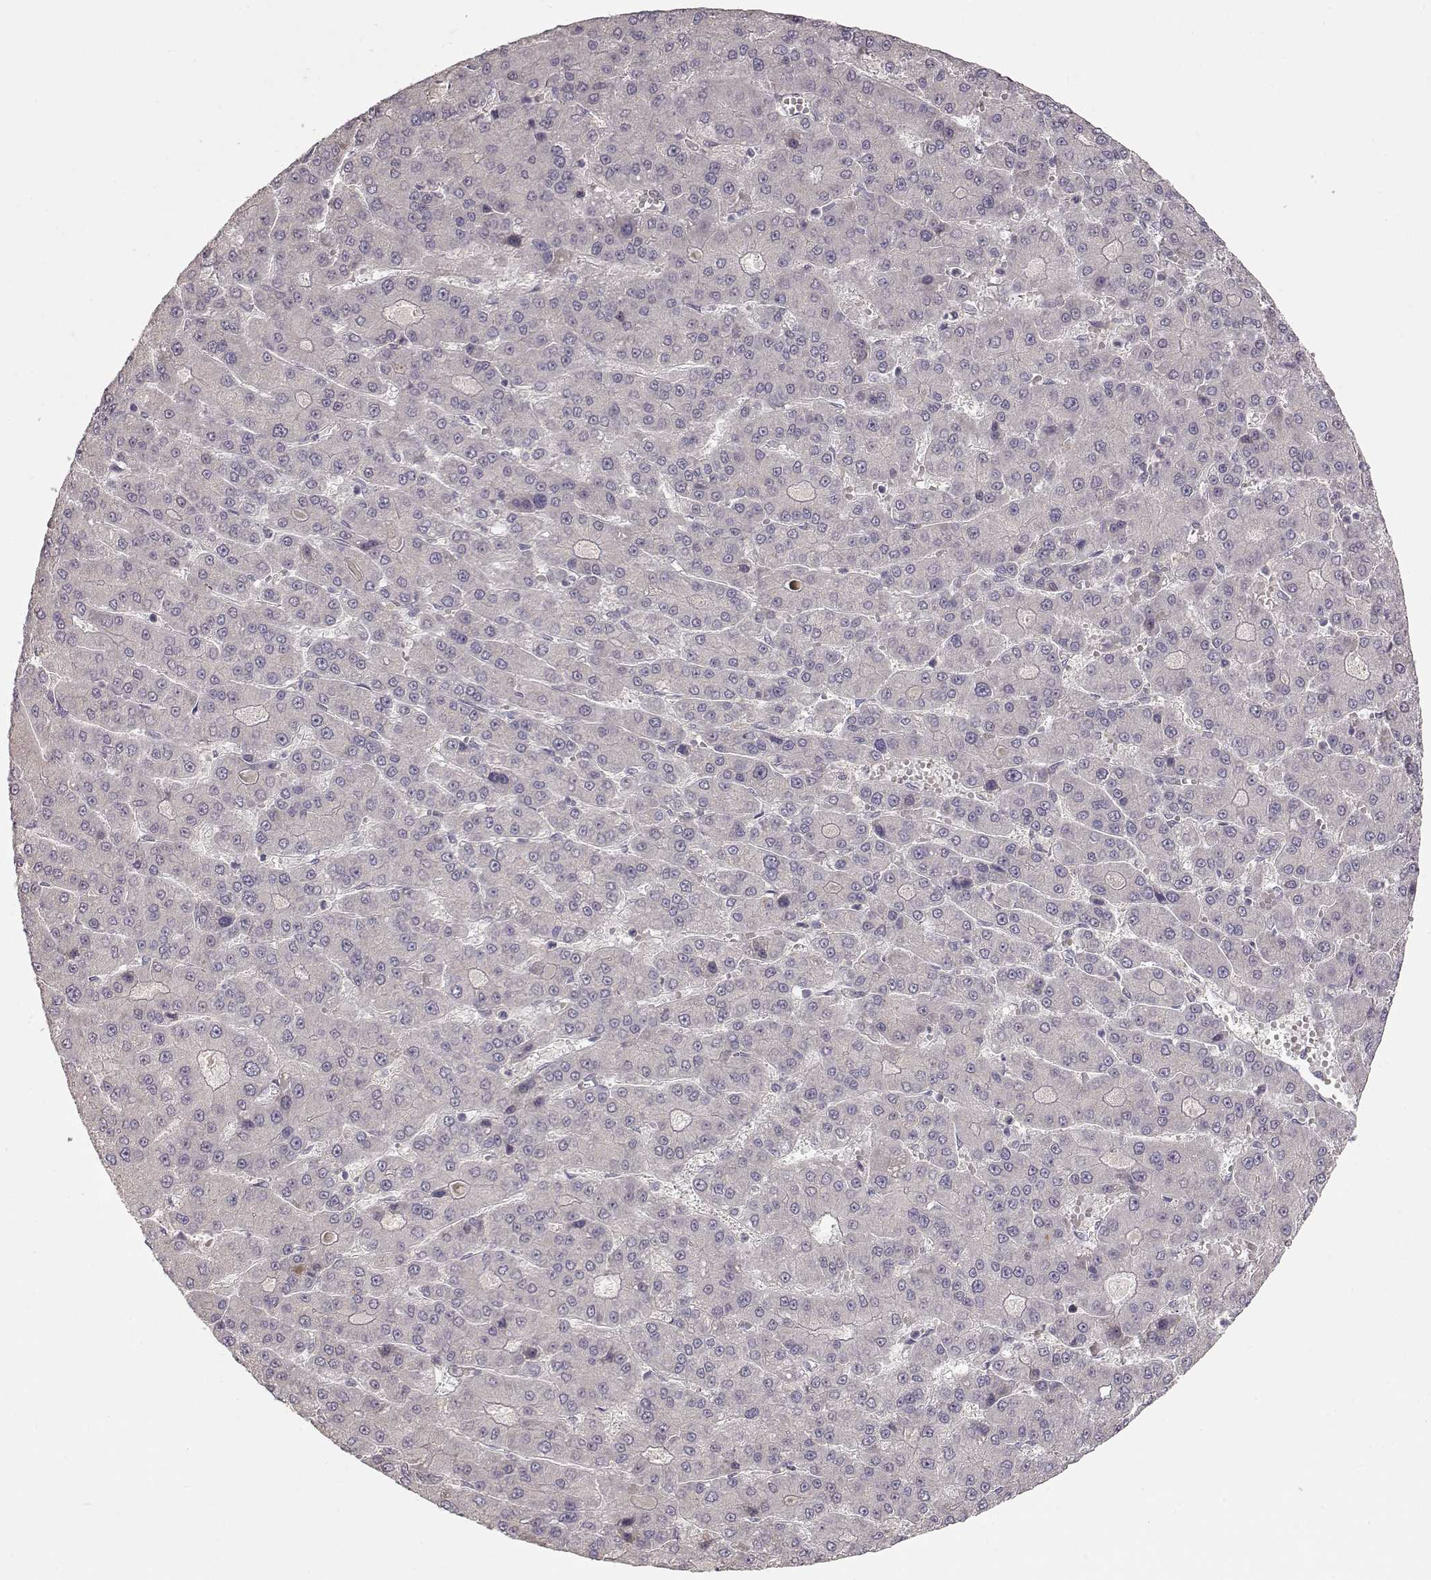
{"staining": {"intensity": "negative", "quantity": "none", "location": "none"}, "tissue": "liver cancer", "cell_type": "Tumor cells", "image_type": "cancer", "snomed": [{"axis": "morphology", "description": "Carcinoma, Hepatocellular, NOS"}, {"axis": "topography", "description": "Liver"}], "caption": "Tumor cells show no significant protein expression in hepatocellular carcinoma (liver). (DAB (3,3'-diaminobenzidine) IHC visualized using brightfield microscopy, high magnification).", "gene": "PNMT", "patient": {"sex": "male", "age": 70}}